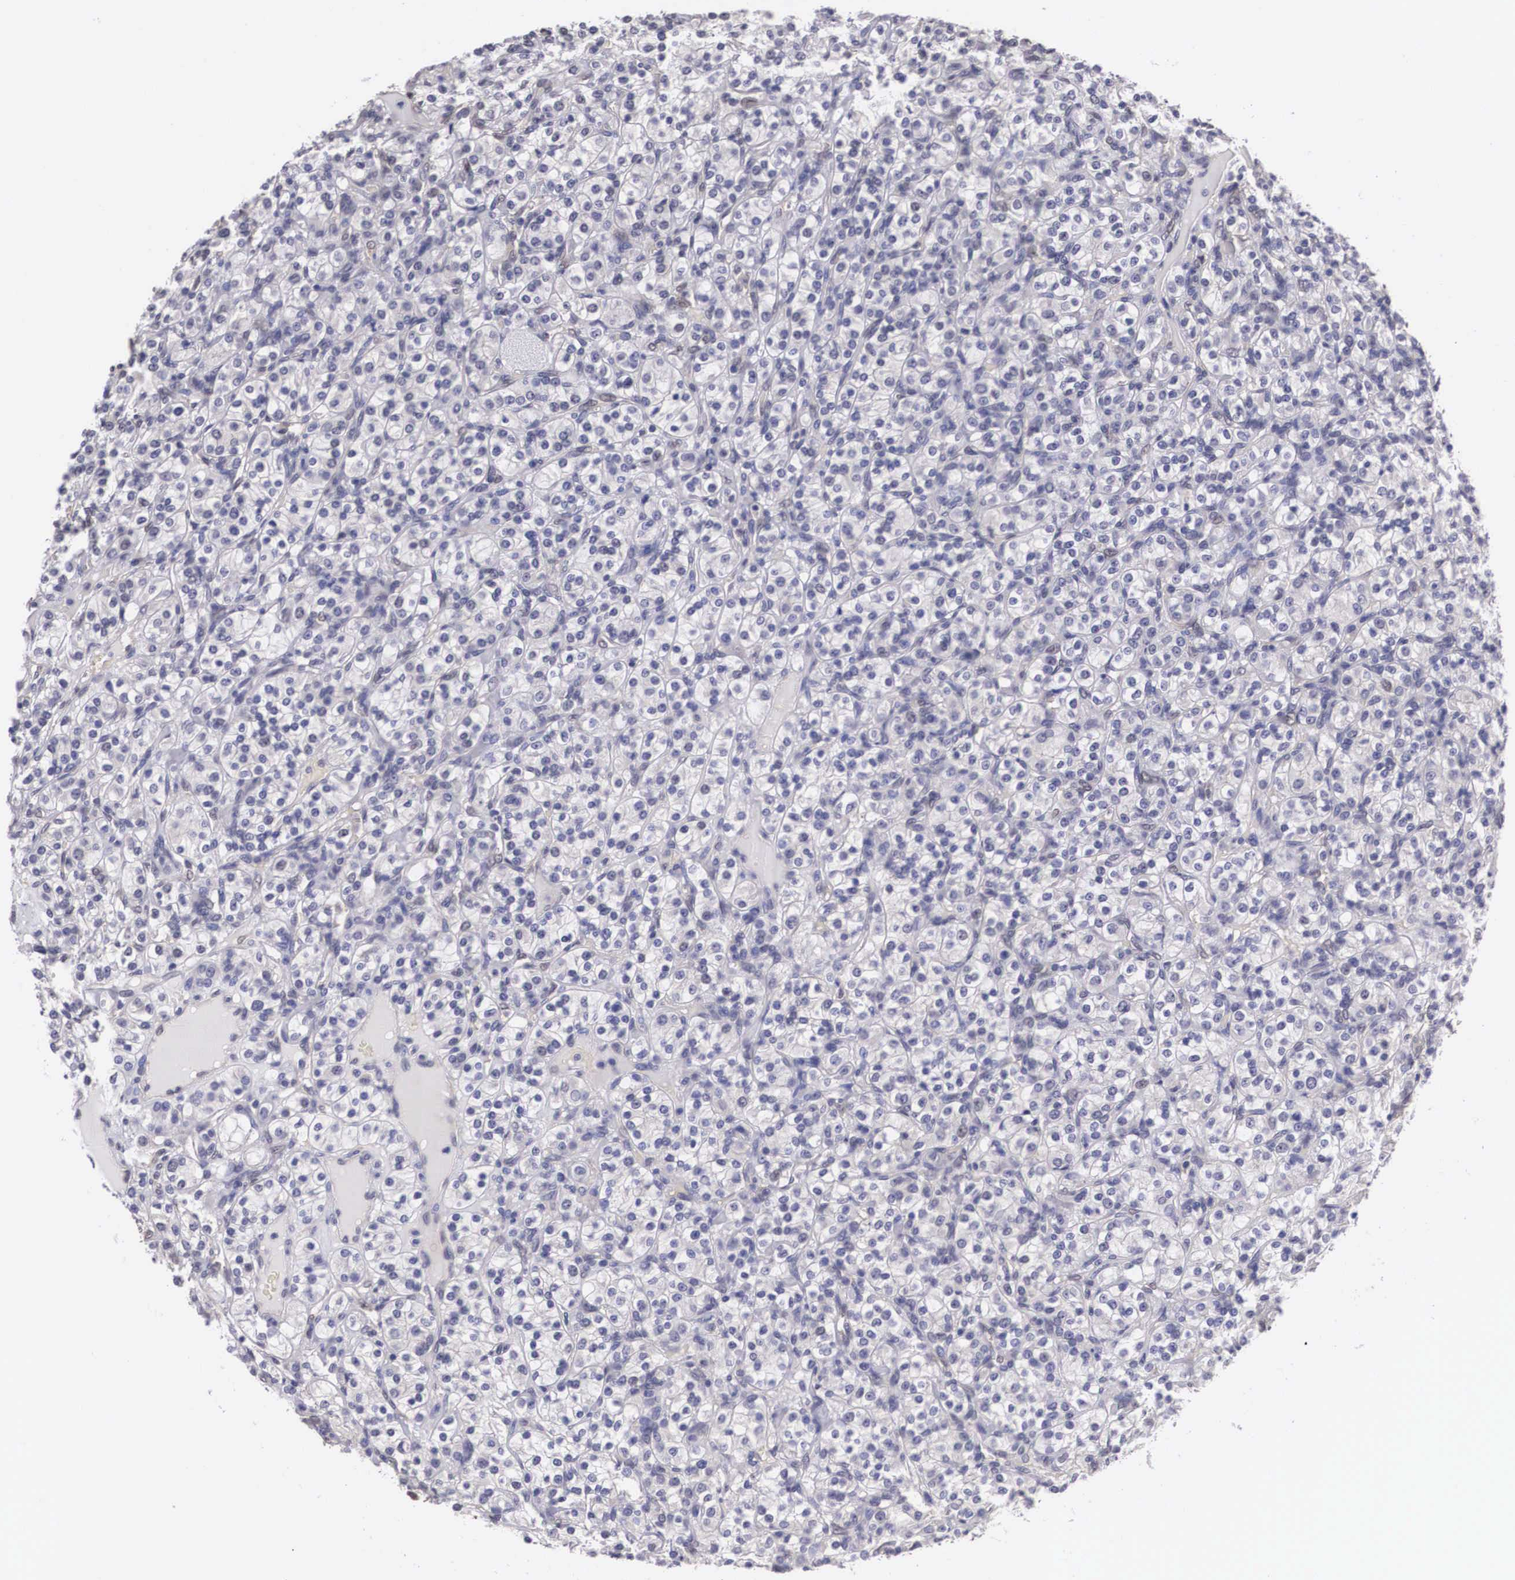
{"staining": {"intensity": "negative", "quantity": "none", "location": "none"}, "tissue": "renal cancer", "cell_type": "Tumor cells", "image_type": "cancer", "snomed": [{"axis": "morphology", "description": "Adenocarcinoma, NOS"}, {"axis": "topography", "description": "Kidney"}], "caption": "A high-resolution histopathology image shows immunohistochemistry staining of renal cancer, which shows no significant positivity in tumor cells. (Brightfield microscopy of DAB IHC at high magnification).", "gene": "OTX2", "patient": {"sex": "male", "age": 77}}